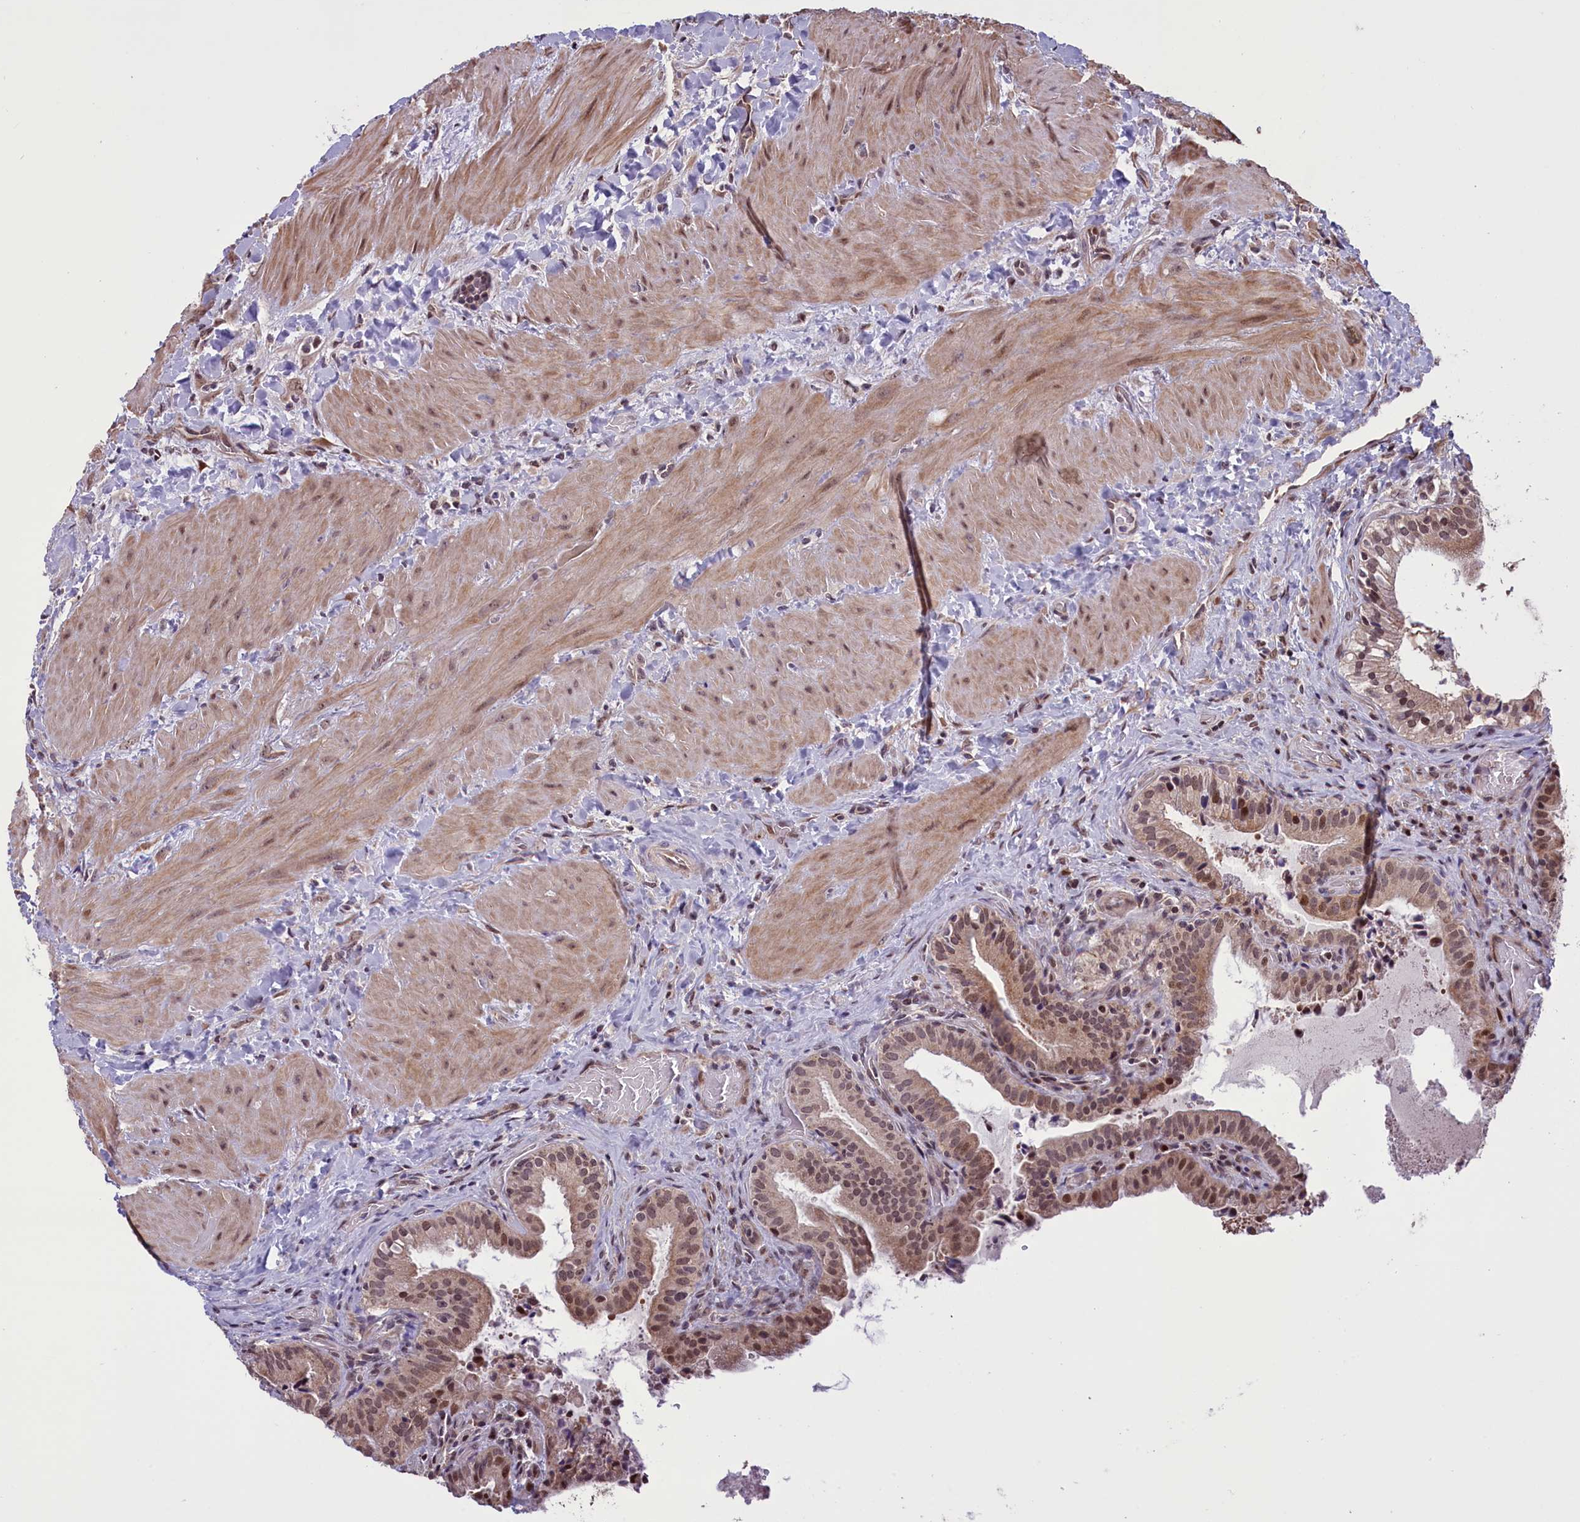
{"staining": {"intensity": "moderate", "quantity": ">75%", "location": "cytoplasmic/membranous,nuclear"}, "tissue": "gallbladder", "cell_type": "Glandular cells", "image_type": "normal", "snomed": [{"axis": "morphology", "description": "Normal tissue, NOS"}, {"axis": "topography", "description": "Gallbladder"}], "caption": "This image reveals immunohistochemistry (IHC) staining of normal human gallbladder, with medium moderate cytoplasmic/membranous,nuclear expression in about >75% of glandular cells.", "gene": "SHFL", "patient": {"sex": "male", "age": 24}}